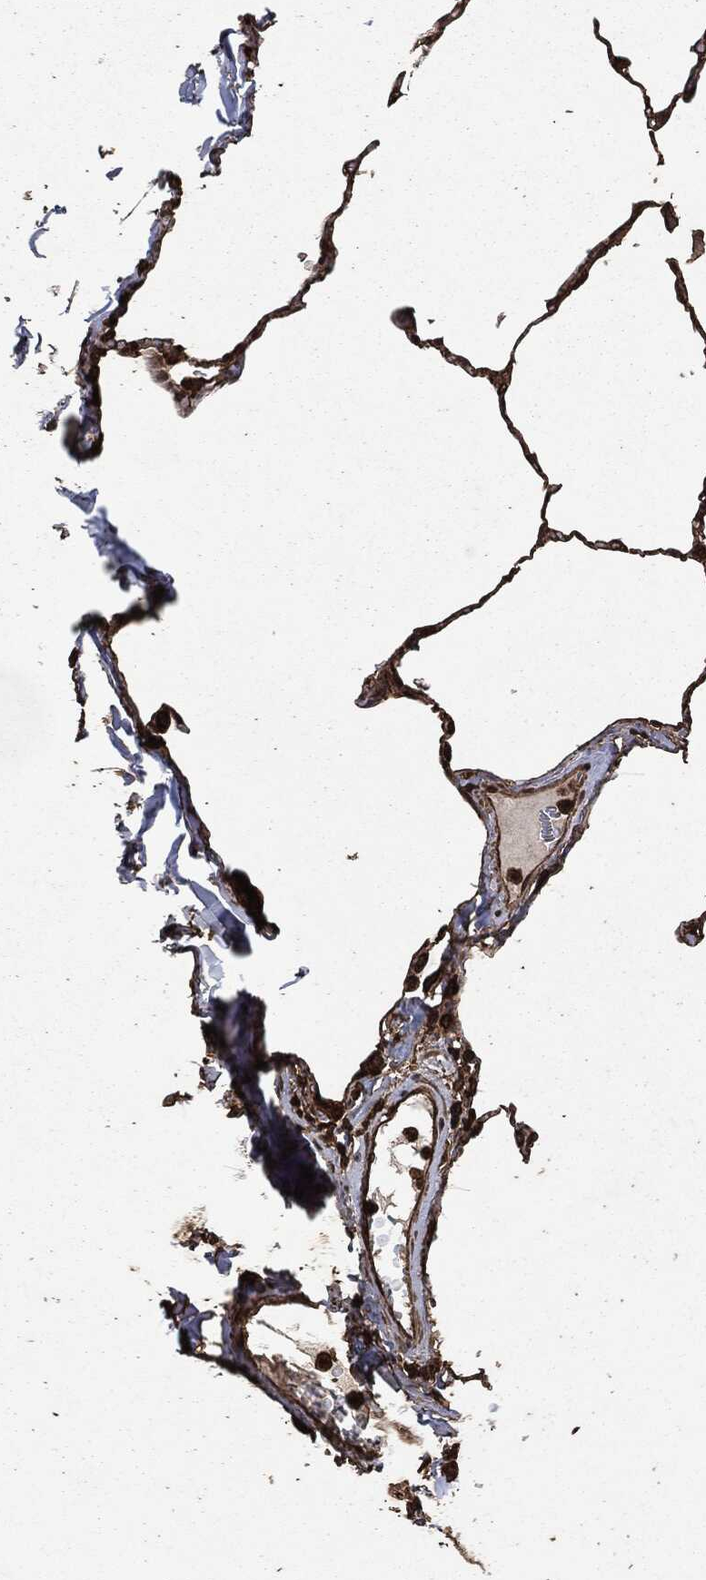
{"staining": {"intensity": "strong", "quantity": ">75%", "location": "cytoplasmic/membranous,nuclear"}, "tissue": "lung", "cell_type": "Alveolar cells", "image_type": "normal", "snomed": [{"axis": "morphology", "description": "Normal tissue, NOS"}, {"axis": "morphology", "description": "Adenocarcinoma, metastatic, NOS"}, {"axis": "topography", "description": "Lung"}], "caption": "Alveolar cells exhibit strong cytoplasmic/membranous,nuclear positivity in approximately >75% of cells in unremarkable lung. Ihc stains the protein in brown and the nuclei are stained blue.", "gene": "HRAS", "patient": {"sex": "male", "age": 45}}